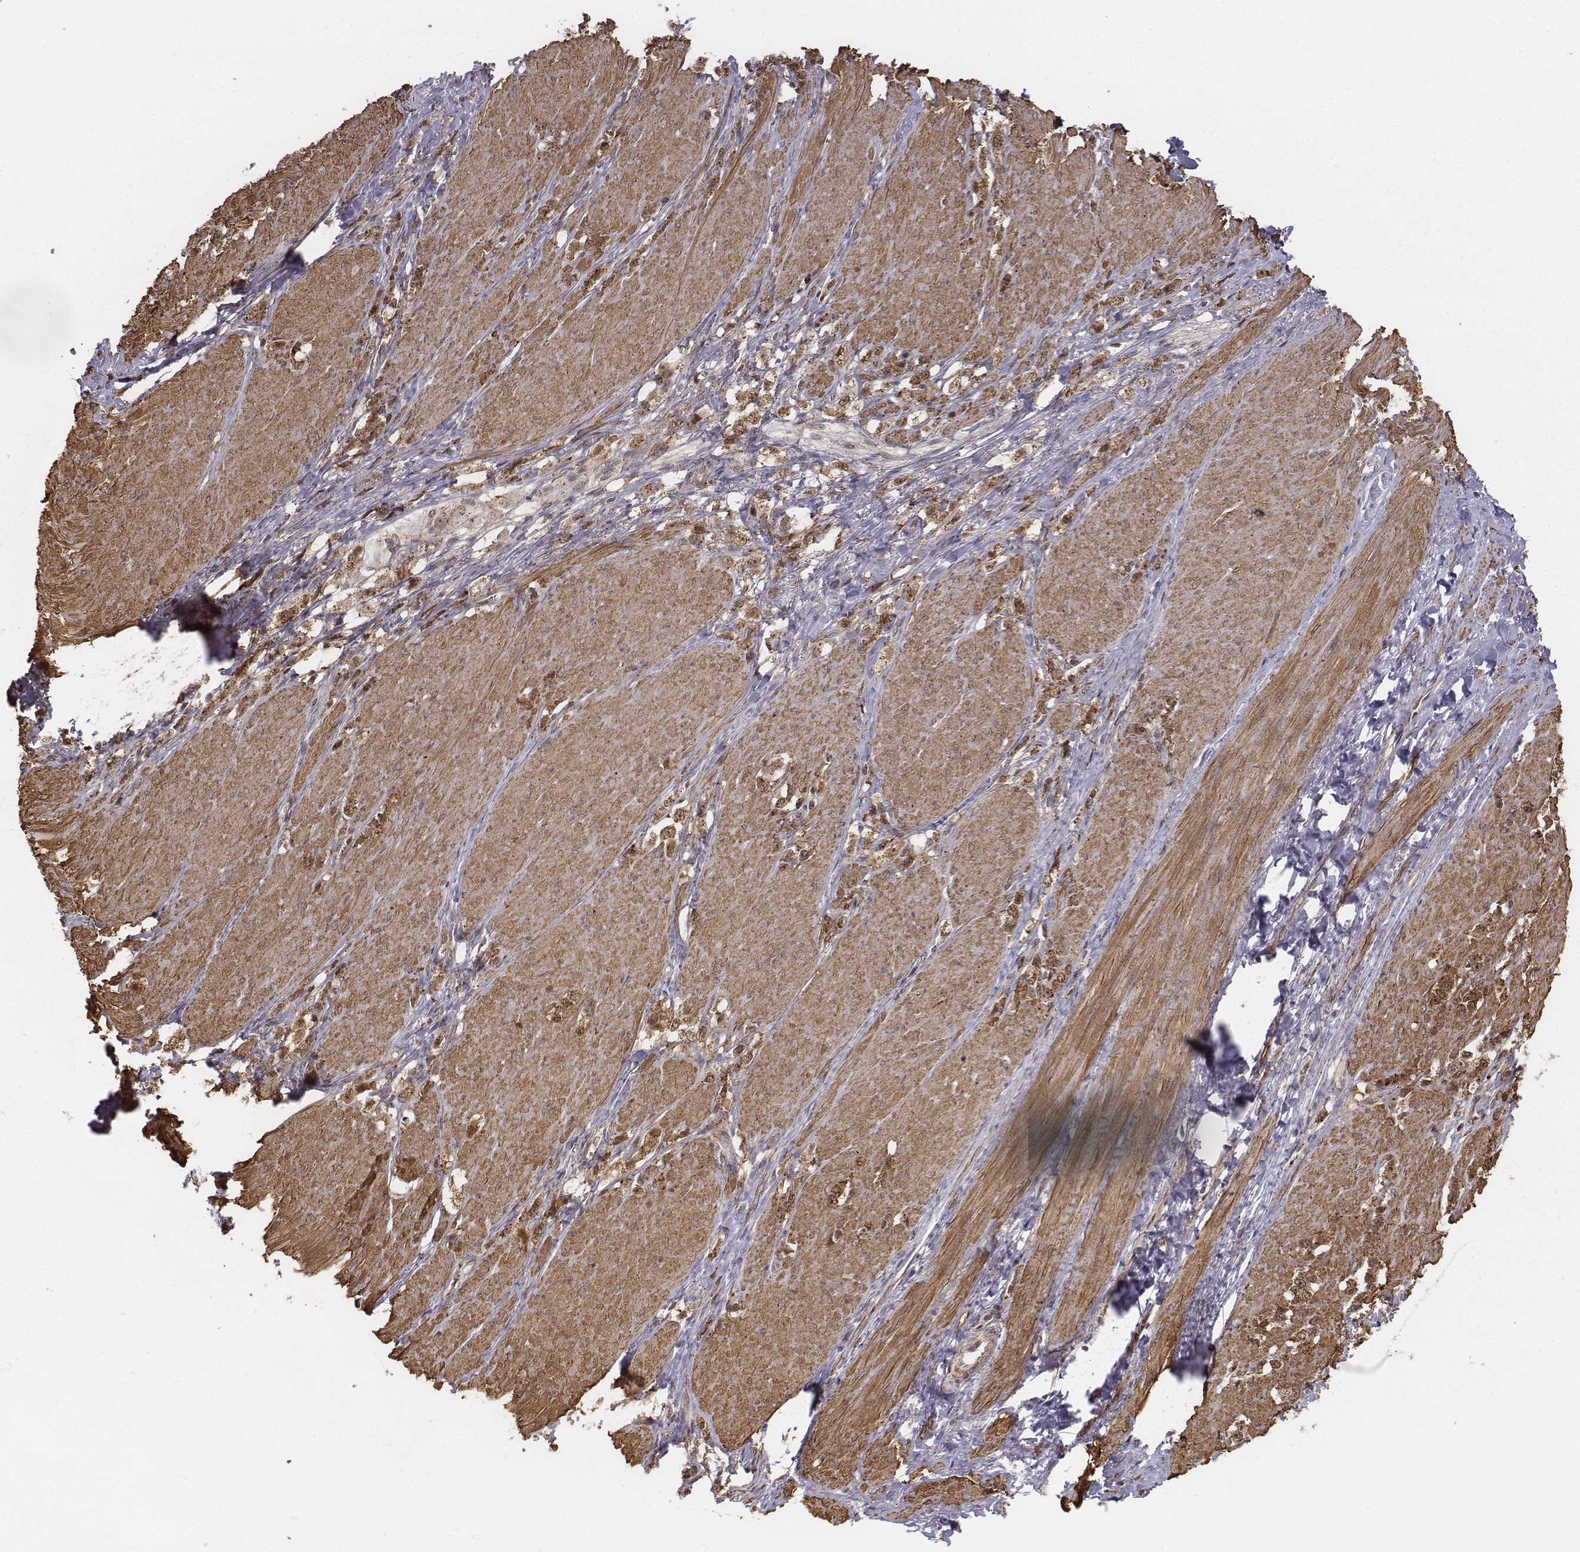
{"staining": {"intensity": "moderate", "quantity": ">75%", "location": "cytoplasmic/membranous,nuclear"}, "tissue": "stomach cancer", "cell_type": "Tumor cells", "image_type": "cancer", "snomed": [{"axis": "morphology", "description": "Adenocarcinoma, NOS"}, {"axis": "topography", "description": "Stomach, lower"}], "caption": "A photomicrograph of human stomach cancer stained for a protein displays moderate cytoplasmic/membranous and nuclear brown staining in tumor cells.", "gene": "ZFYVE19", "patient": {"sex": "male", "age": 88}}